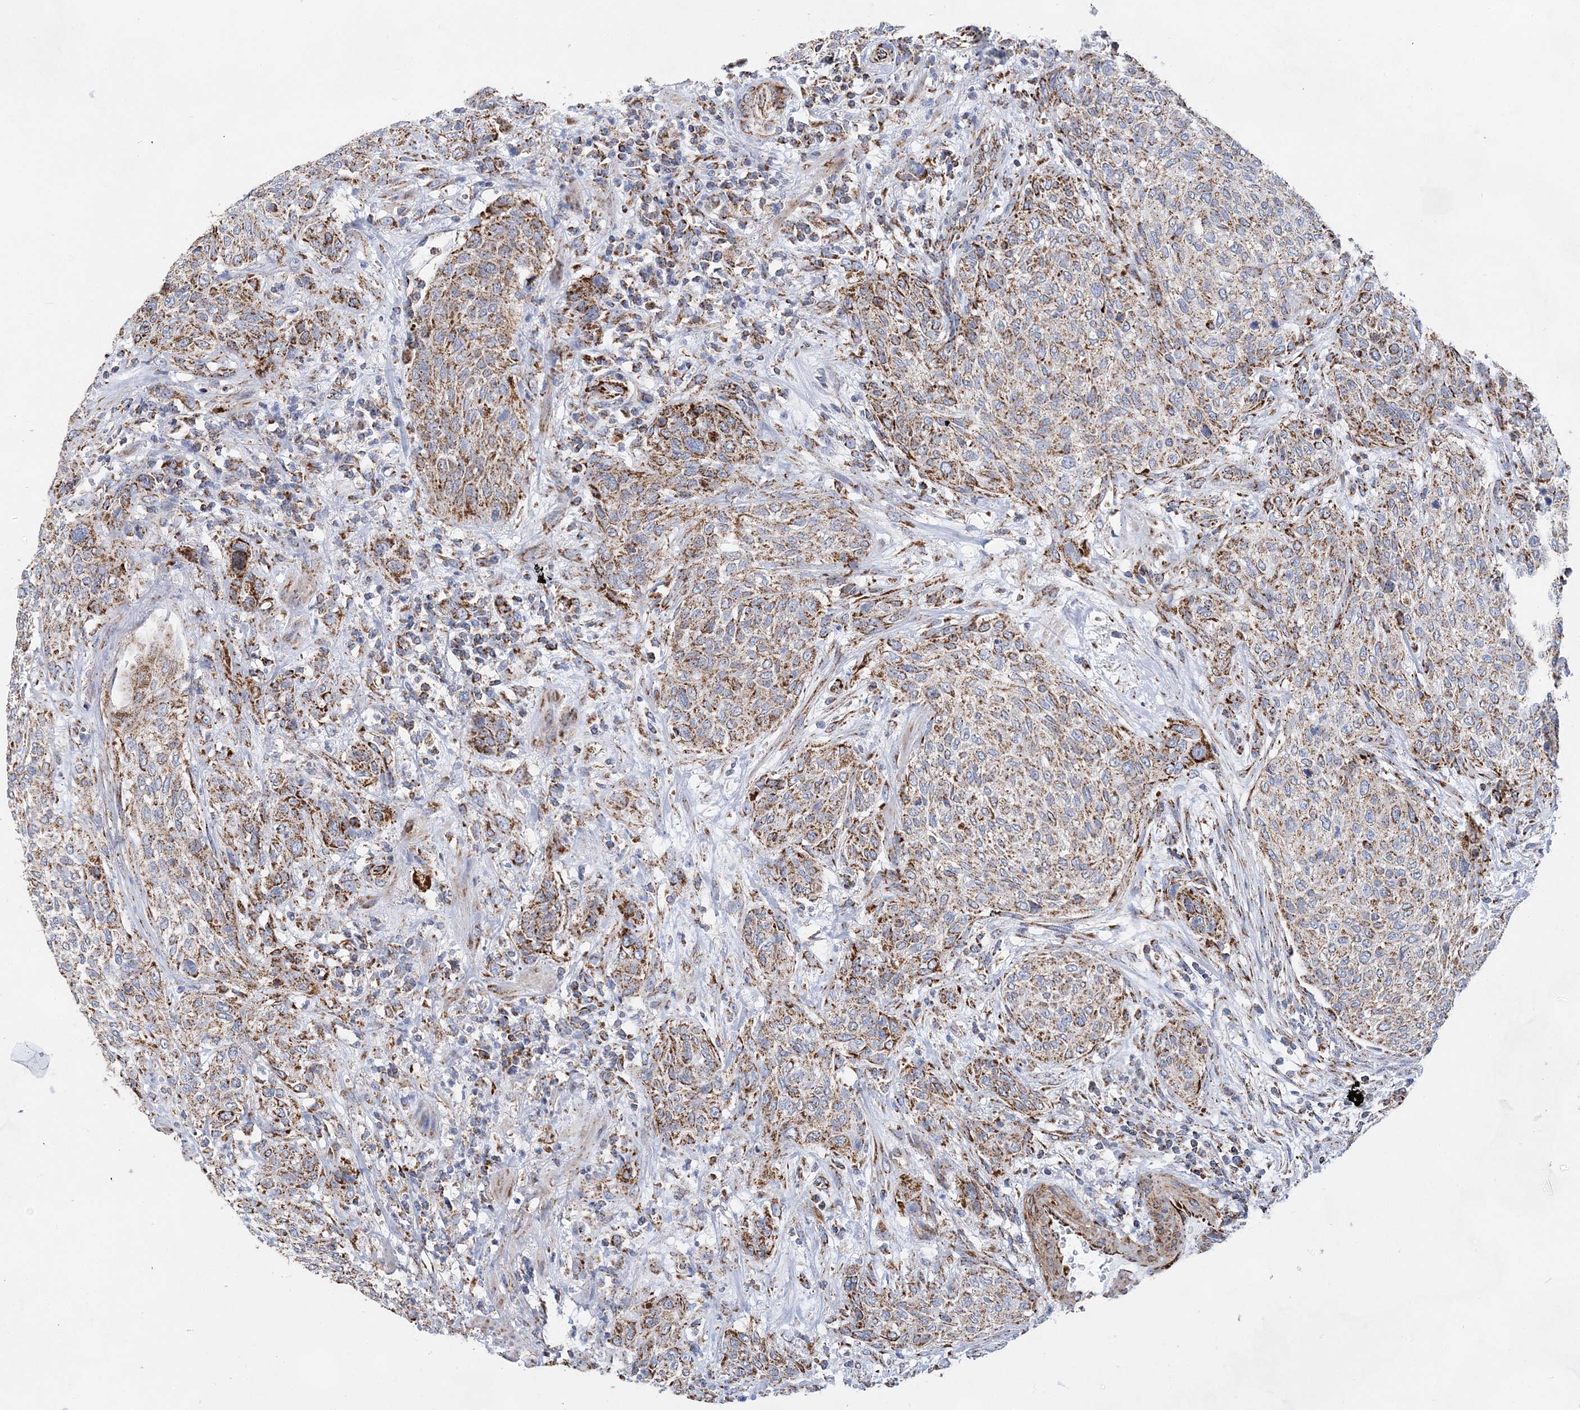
{"staining": {"intensity": "moderate", "quantity": ">75%", "location": "cytoplasmic/membranous"}, "tissue": "urothelial cancer", "cell_type": "Tumor cells", "image_type": "cancer", "snomed": [{"axis": "morphology", "description": "Urothelial carcinoma, High grade"}, {"axis": "topography", "description": "Urinary bladder"}], "caption": "A photomicrograph of human high-grade urothelial carcinoma stained for a protein displays moderate cytoplasmic/membranous brown staining in tumor cells.", "gene": "ACOT9", "patient": {"sex": "male", "age": 35}}